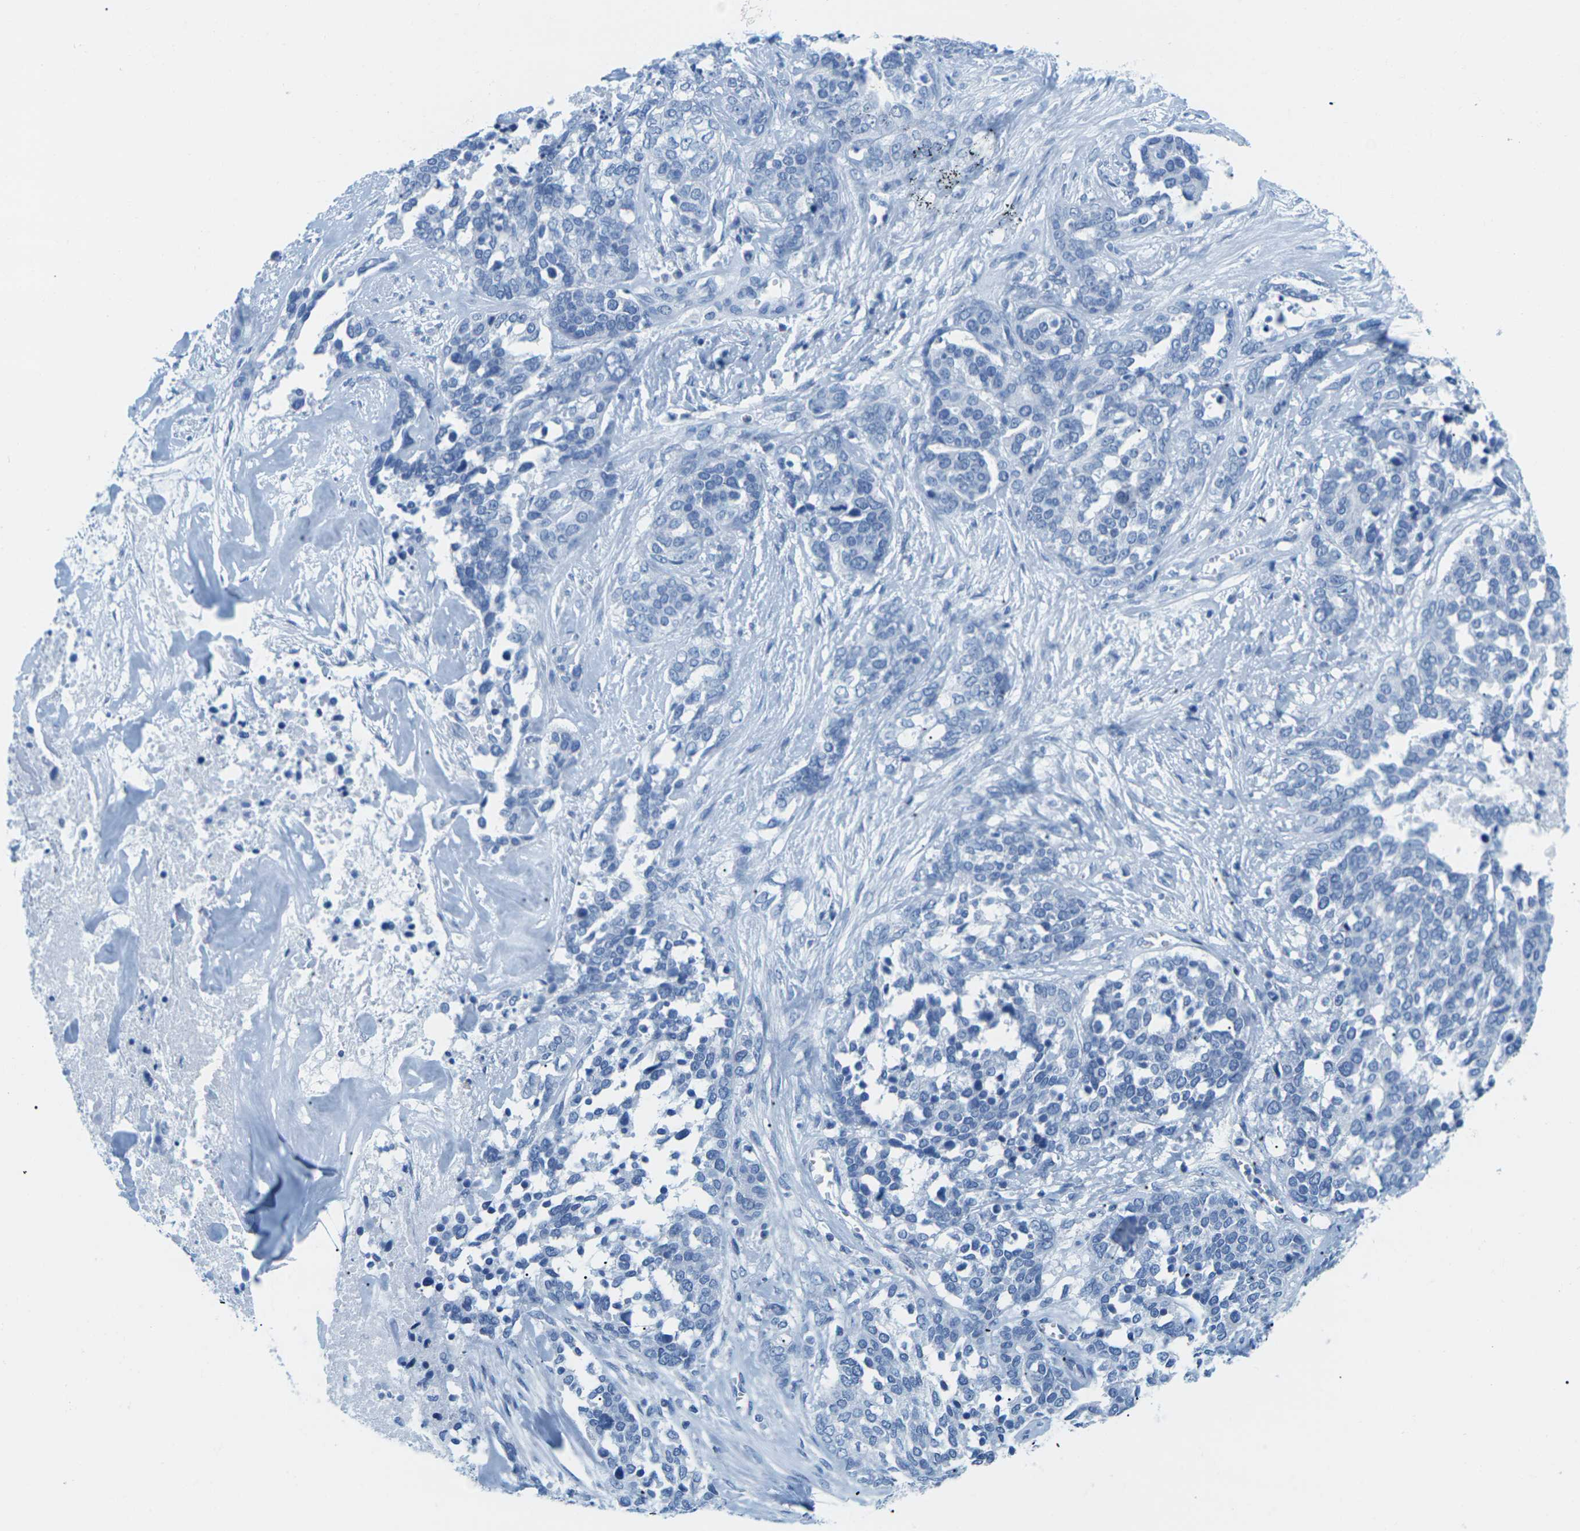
{"staining": {"intensity": "negative", "quantity": "none", "location": "none"}, "tissue": "ovarian cancer", "cell_type": "Tumor cells", "image_type": "cancer", "snomed": [{"axis": "morphology", "description": "Cystadenocarcinoma, serous, NOS"}, {"axis": "topography", "description": "Ovary"}], "caption": "There is no significant positivity in tumor cells of serous cystadenocarcinoma (ovarian). Nuclei are stained in blue.", "gene": "SLC12A1", "patient": {"sex": "female", "age": 44}}